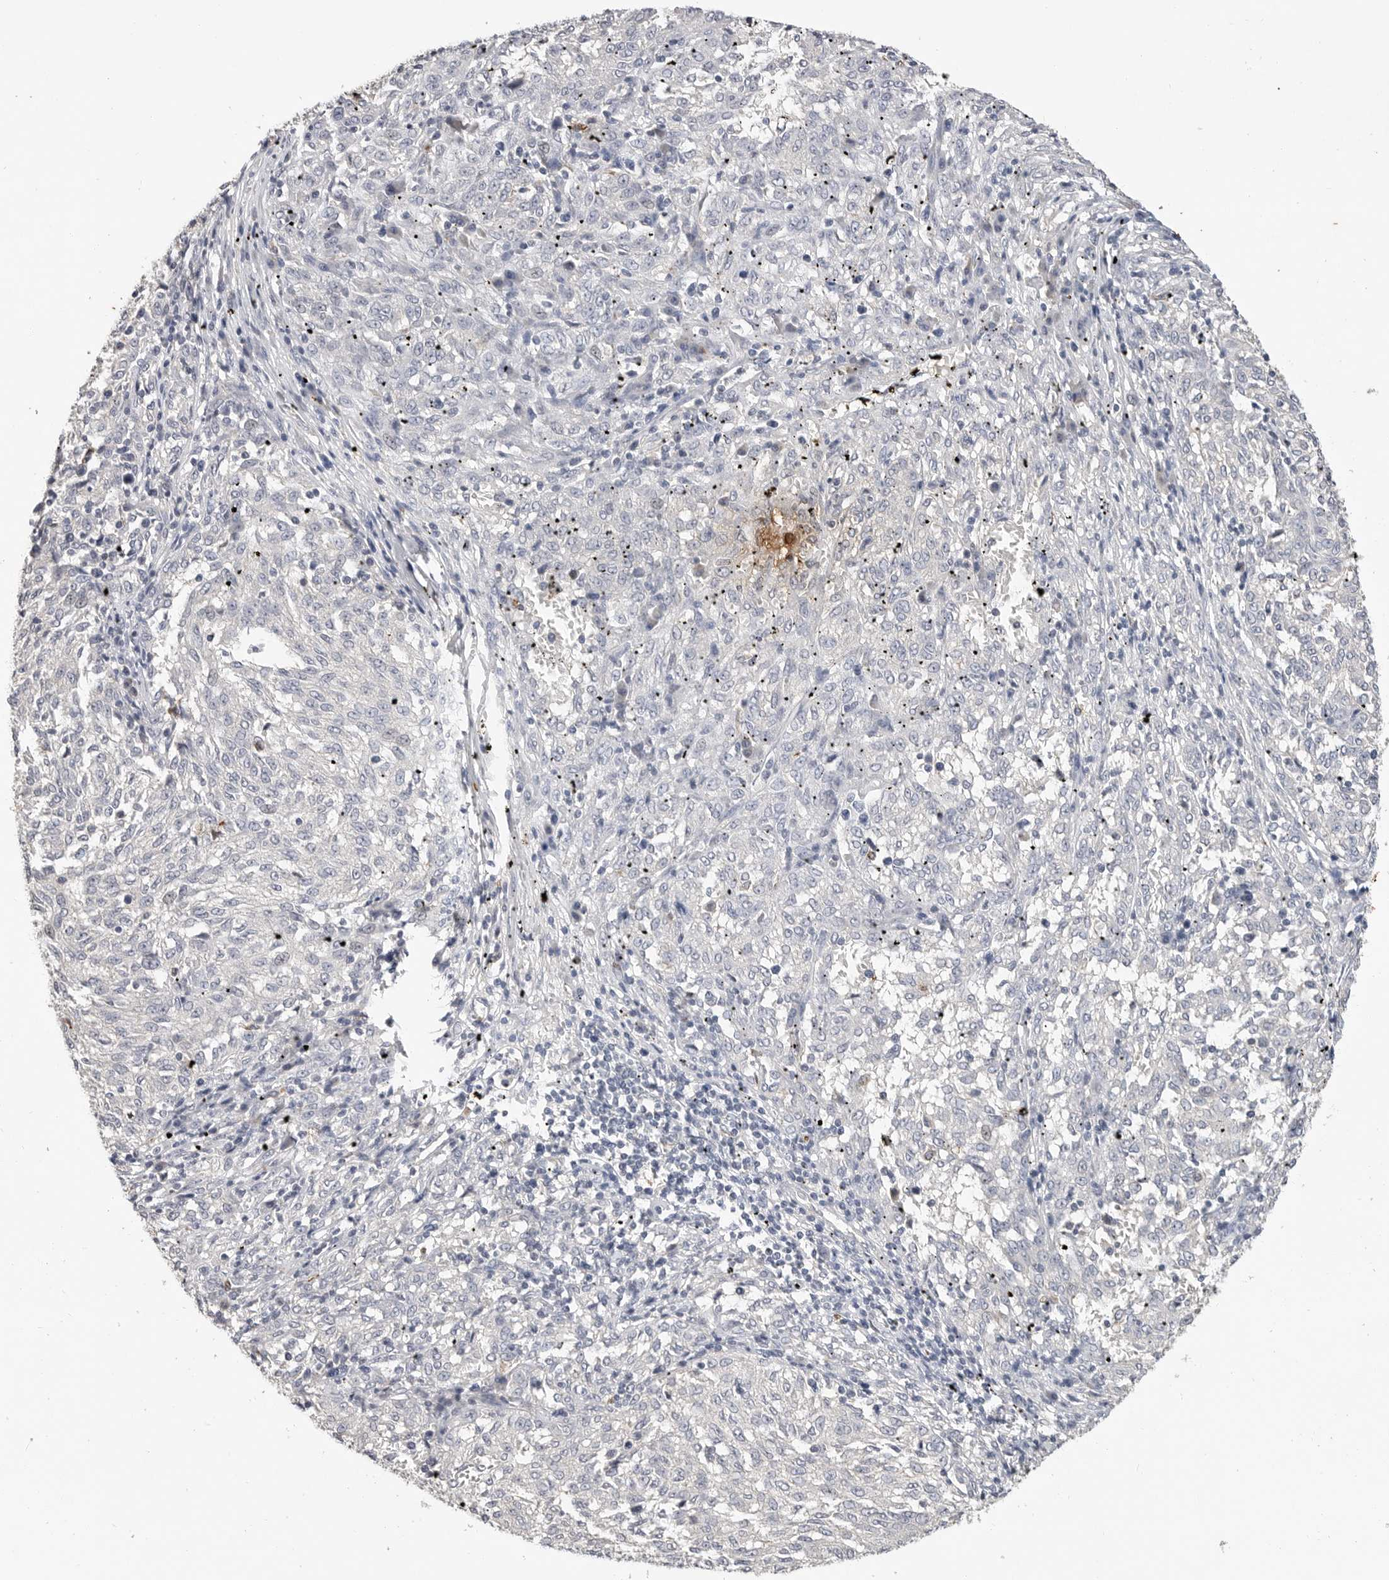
{"staining": {"intensity": "negative", "quantity": "none", "location": "none"}, "tissue": "melanoma", "cell_type": "Tumor cells", "image_type": "cancer", "snomed": [{"axis": "morphology", "description": "Malignant melanoma, NOS"}, {"axis": "topography", "description": "Skin"}], "caption": "IHC photomicrograph of human melanoma stained for a protein (brown), which shows no positivity in tumor cells.", "gene": "LTBR", "patient": {"sex": "female", "age": 72}}